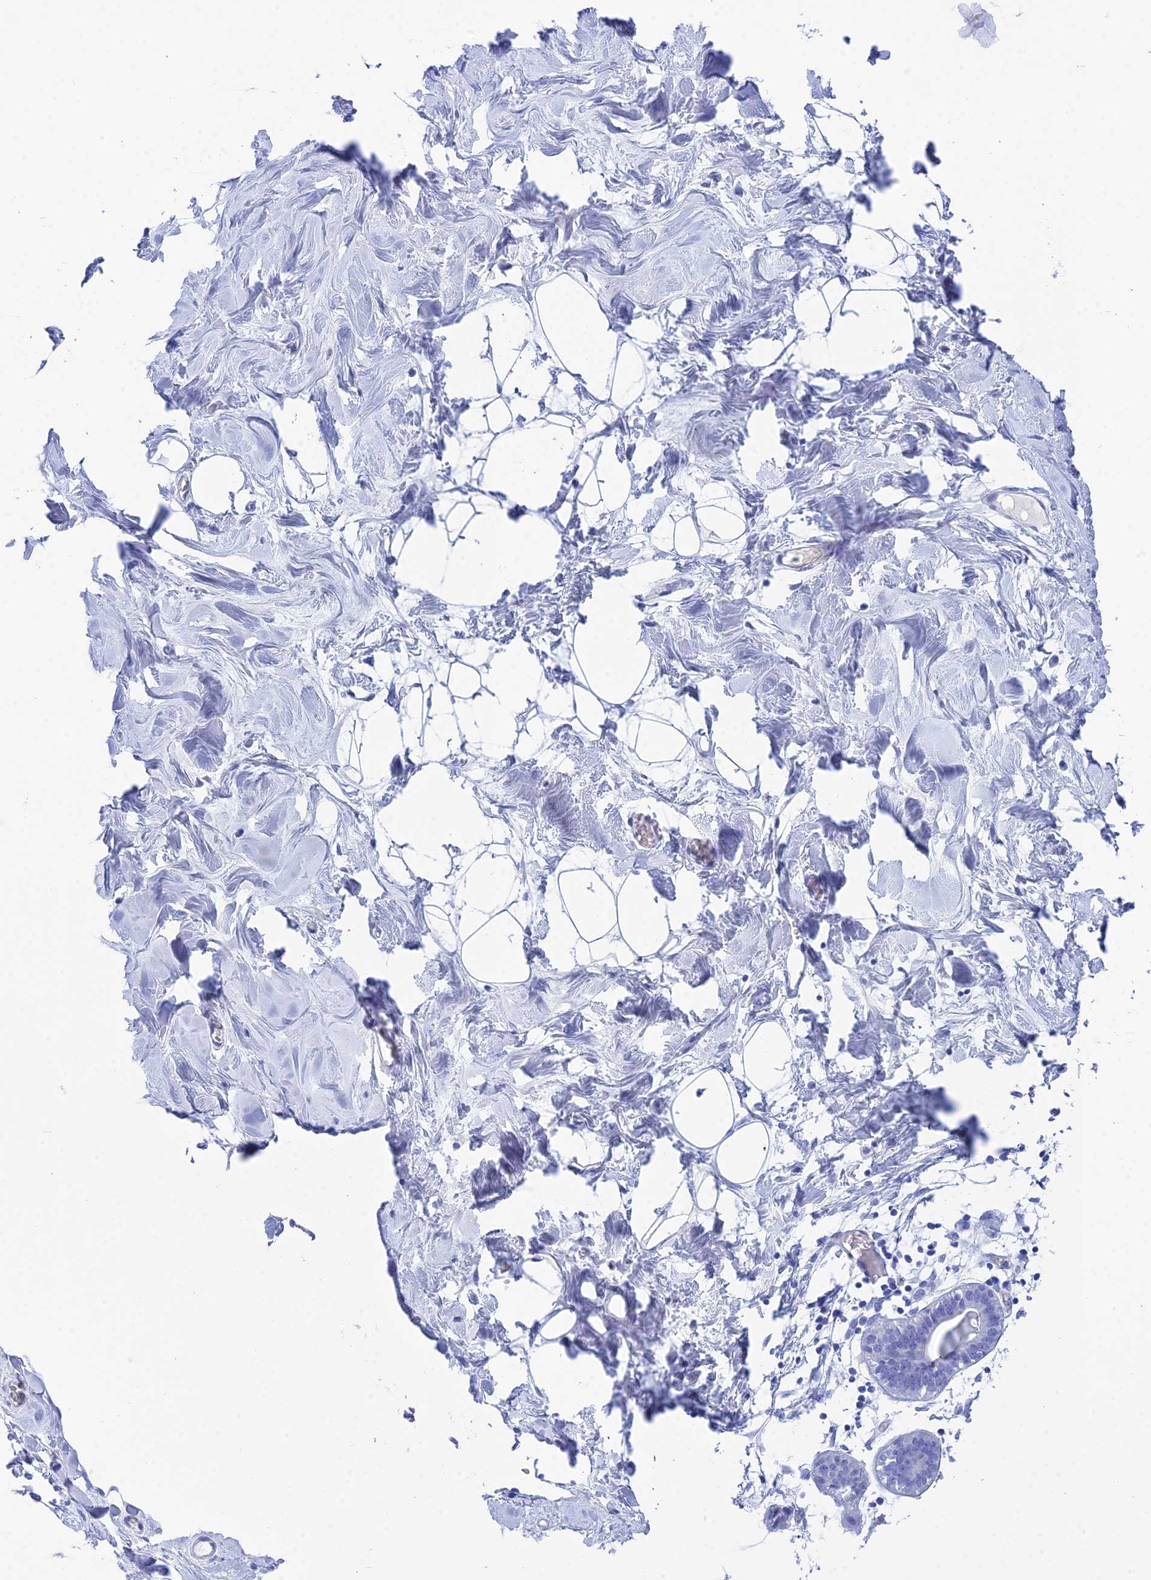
{"staining": {"intensity": "negative", "quantity": "none", "location": "none"}, "tissue": "breast", "cell_type": "Adipocytes", "image_type": "normal", "snomed": [{"axis": "morphology", "description": "Normal tissue, NOS"}, {"axis": "topography", "description": "Breast"}], "caption": "Histopathology image shows no protein expression in adipocytes of unremarkable breast. (DAB IHC visualized using brightfield microscopy, high magnification).", "gene": "REG1A", "patient": {"sex": "female", "age": 27}}